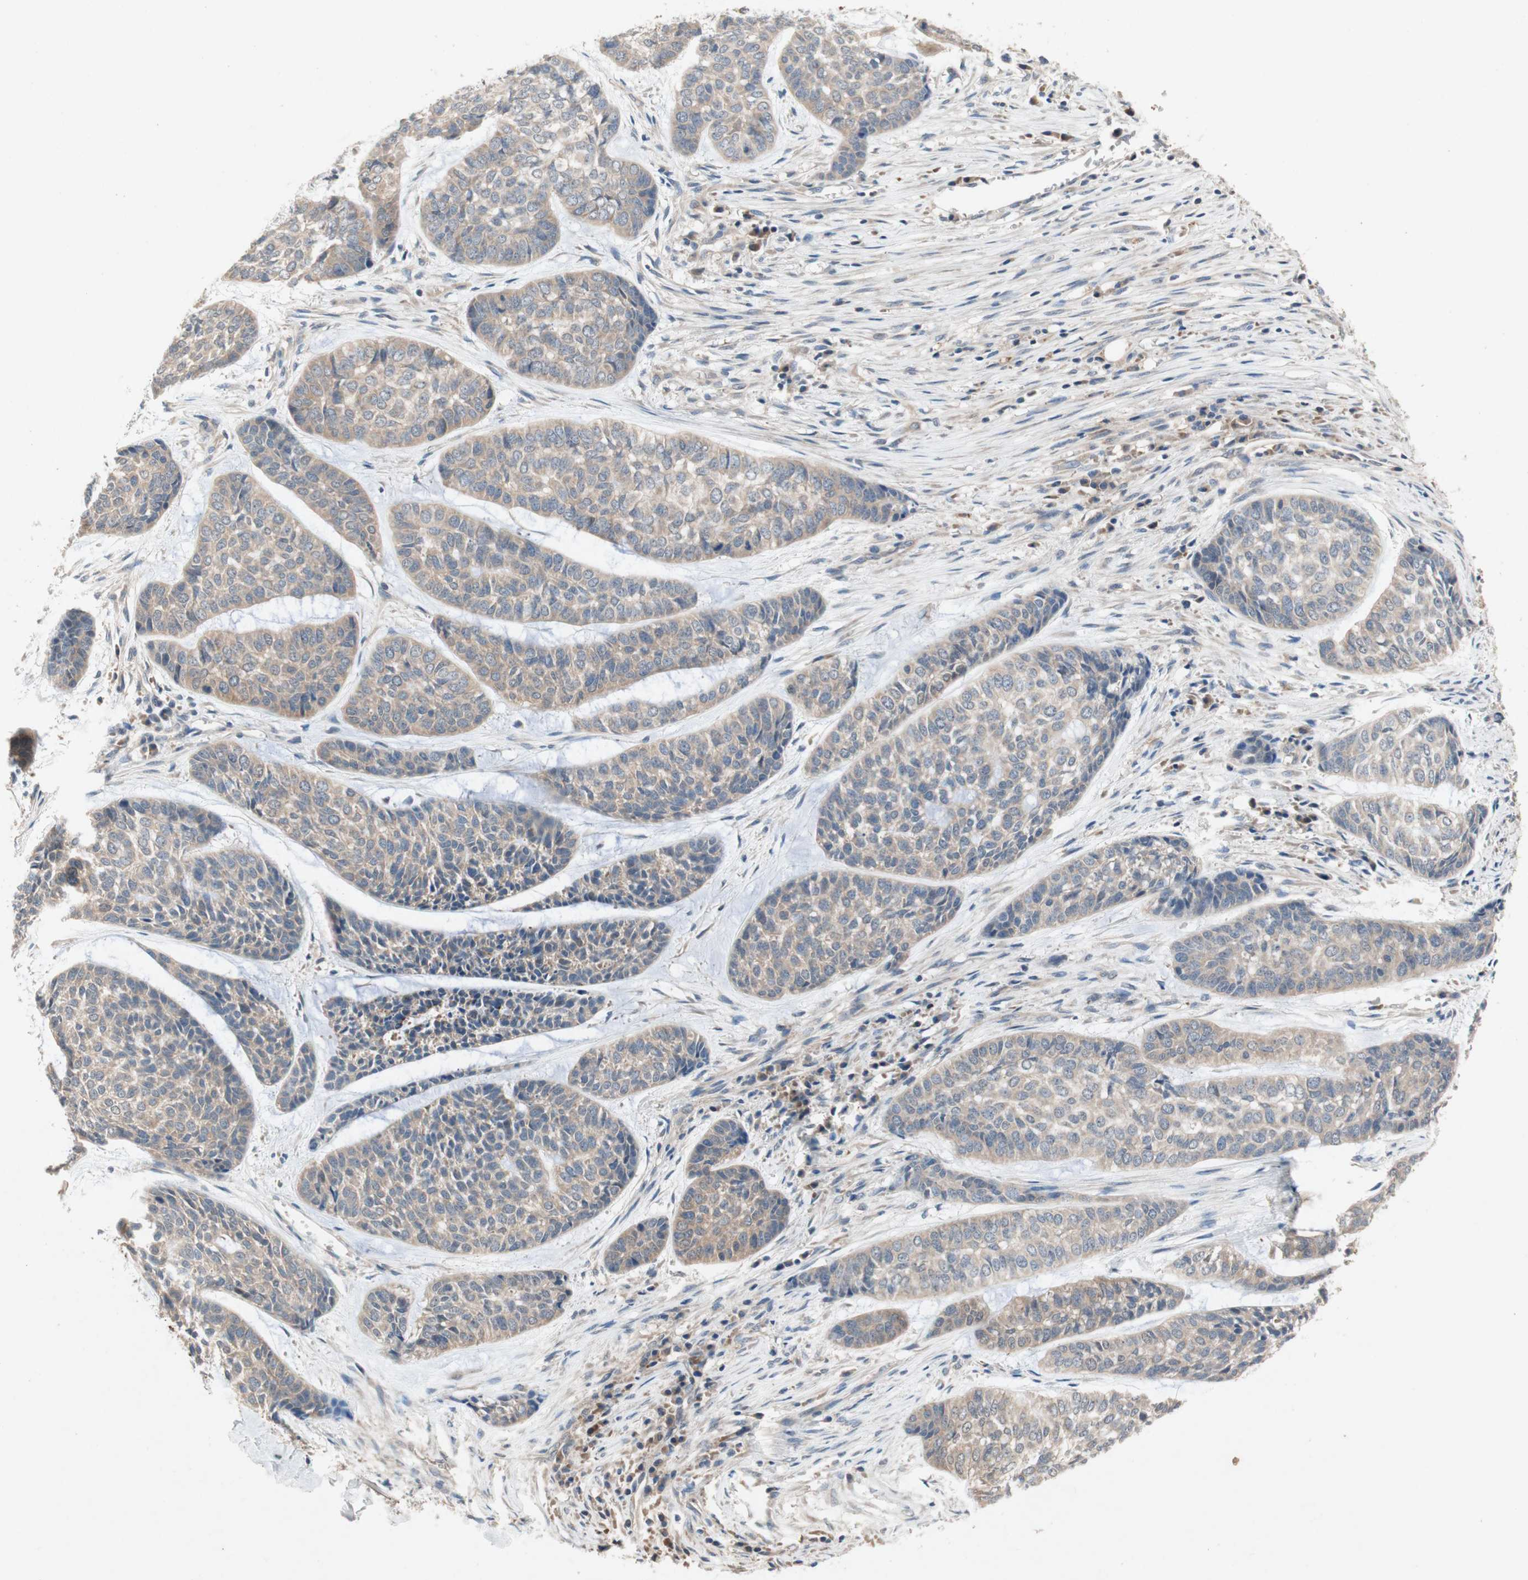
{"staining": {"intensity": "weak", "quantity": ">75%", "location": "cytoplasmic/membranous"}, "tissue": "skin cancer", "cell_type": "Tumor cells", "image_type": "cancer", "snomed": [{"axis": "morphology", "description": "Basal cell carcinoma"}, {"axis": "topography", "description": "Skin"}], "caption": "Brown immunohistochemical staining in basal cell carcinoma (skin) exhibits weak cytoplasmic/membranous staining in approximately >75% of tumor cells.", "gene": "NCLN", "patient": {"sex": "female", "age": 64}}